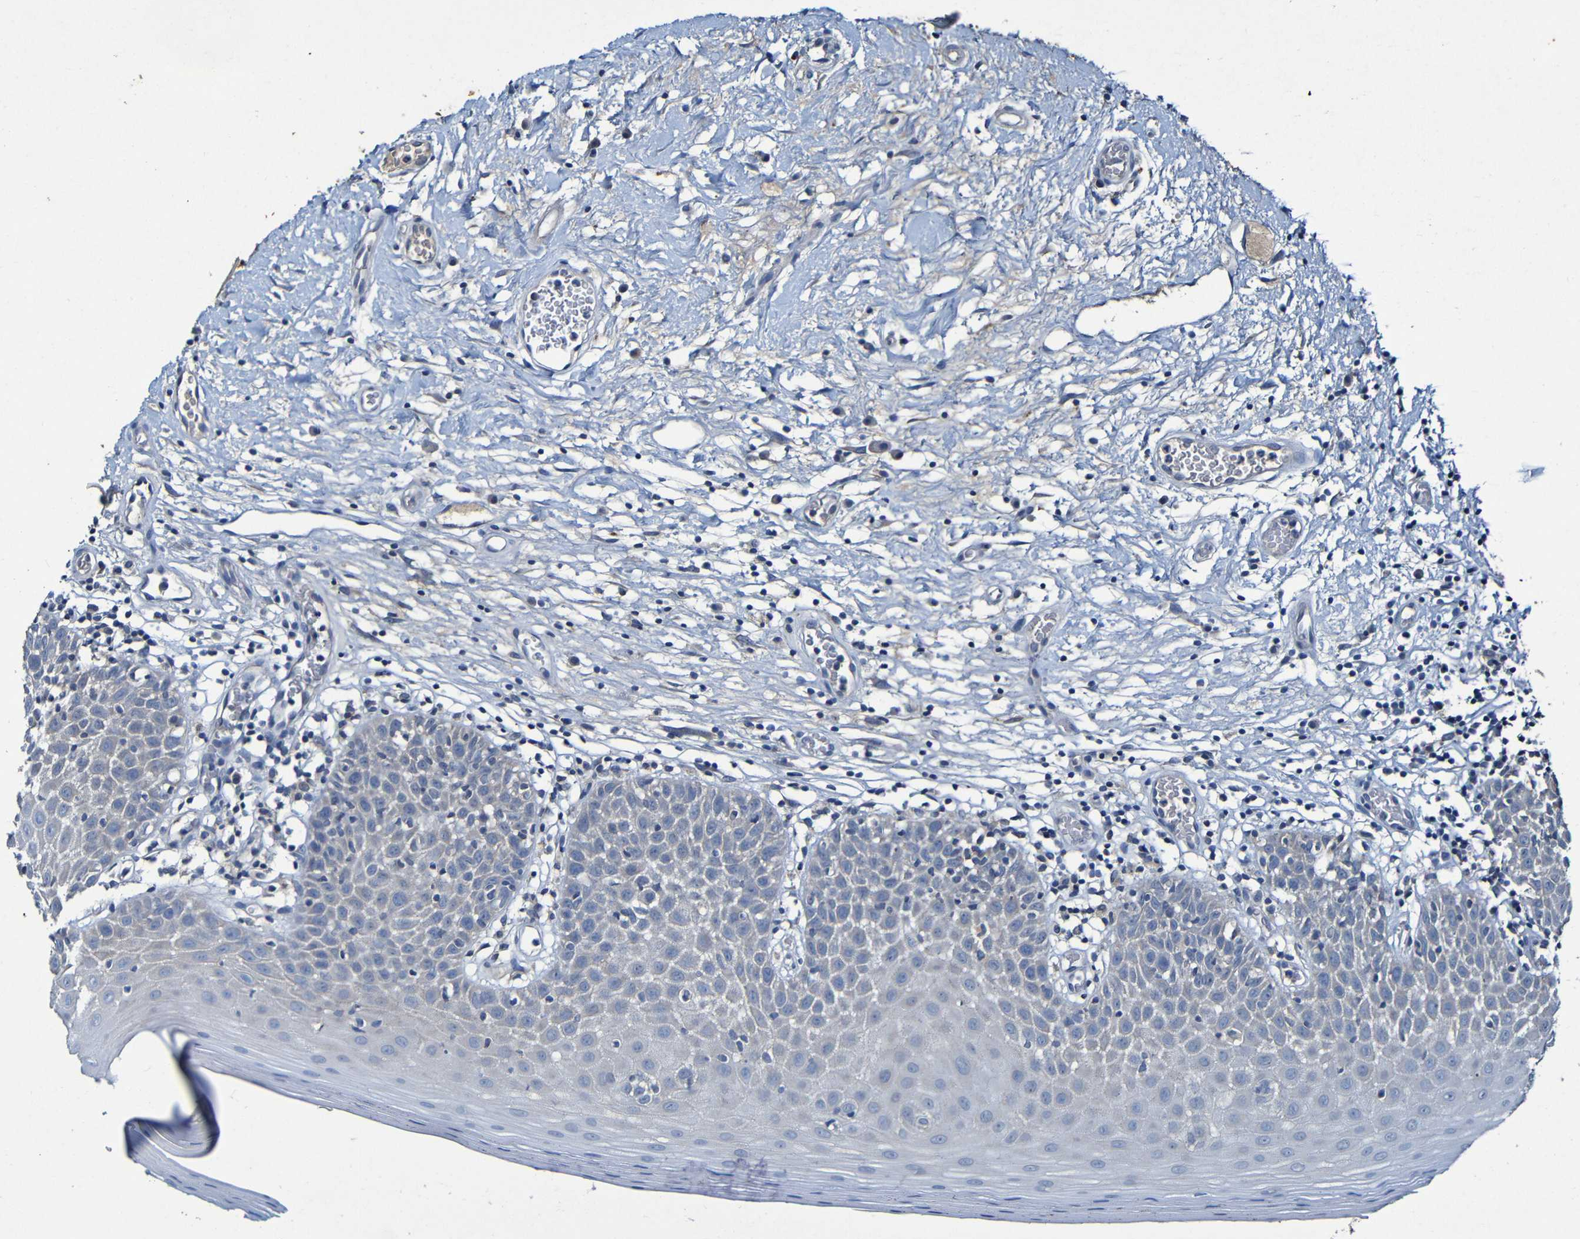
{"staining": {"intensity": "negative", "quantity": "none", "location": "none"}, "tissue": "oral mucosa", "cell_type": "Squamous epithelial cells", "image_type": "normal", "snomed": [{"axis": "morphology", "description": "Normal tissue, NOS"}, {"axis": "topography", "description": "Skeletal muscle"}, {"axis": "topography", "description": "Oral tissue"}], "caption": "IHC of benign human oral mucosa demonstrates no expression in squamous epithelial cells.", "gene": "LRRC70", "patient": {"sex": "male", "age": 58}}